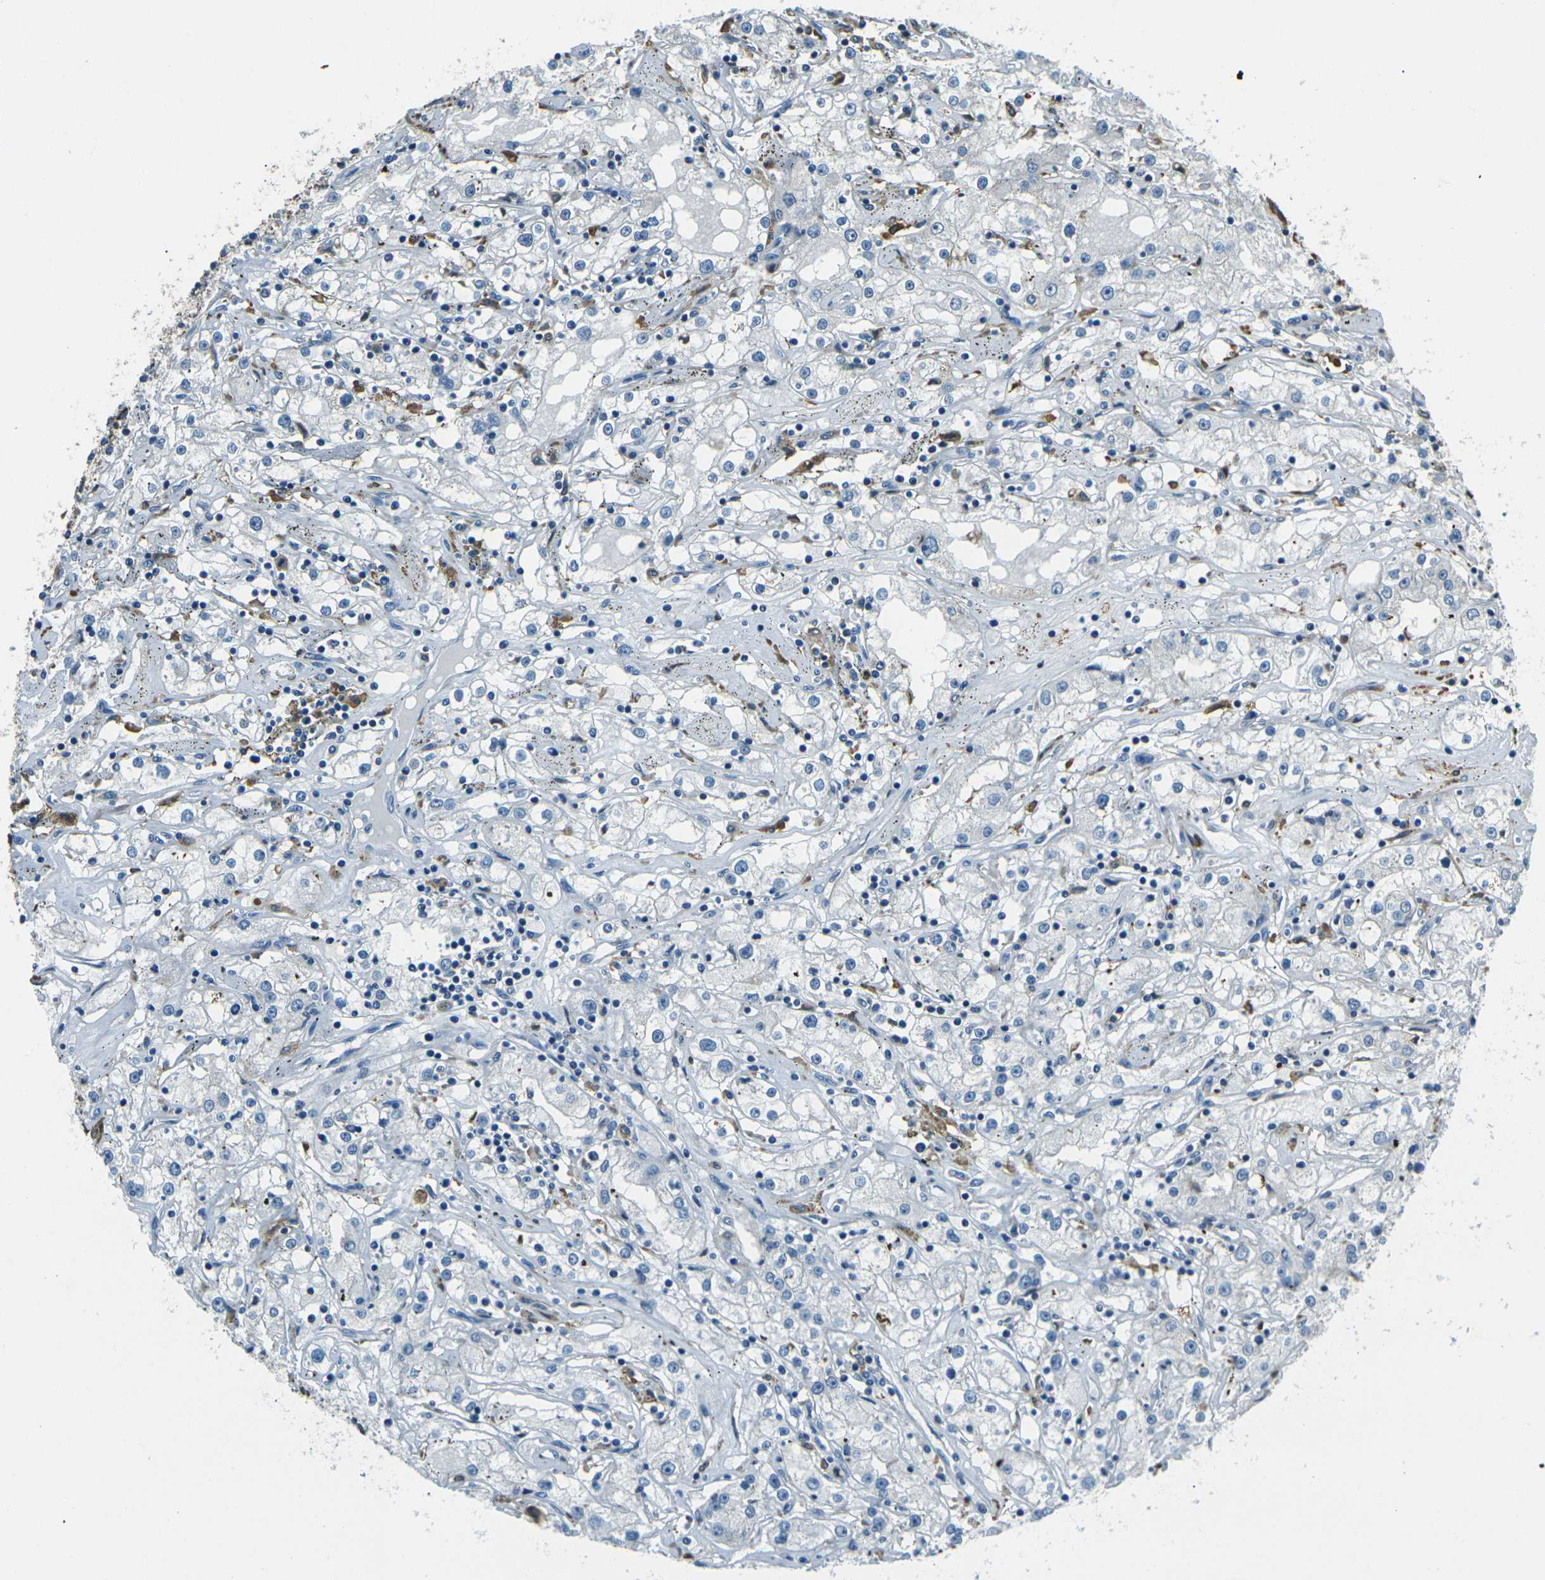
{"staining": {"intensity": "negative", "quantity": "none", "location": "none"}, "tissue": "renal cancer", "cell_type": "Tumor cells", "image_type": "cancer", "snomed": [{"axis": "morphology", "description": "Adenocarcinoma, NOS"}, {"axis": "topography", "description": "Kidney"}], "caption": "Tumor cells are negative for brown protein staining in adenocarcinoma (renal). (Stains: DAB immunohistochemistry (IHC) with hematoxylin counter stain, Microscopy: brightfield microscopy at high magnification).", "gene": "IRF3", "patient": {"sex": "male", "age": 56}}